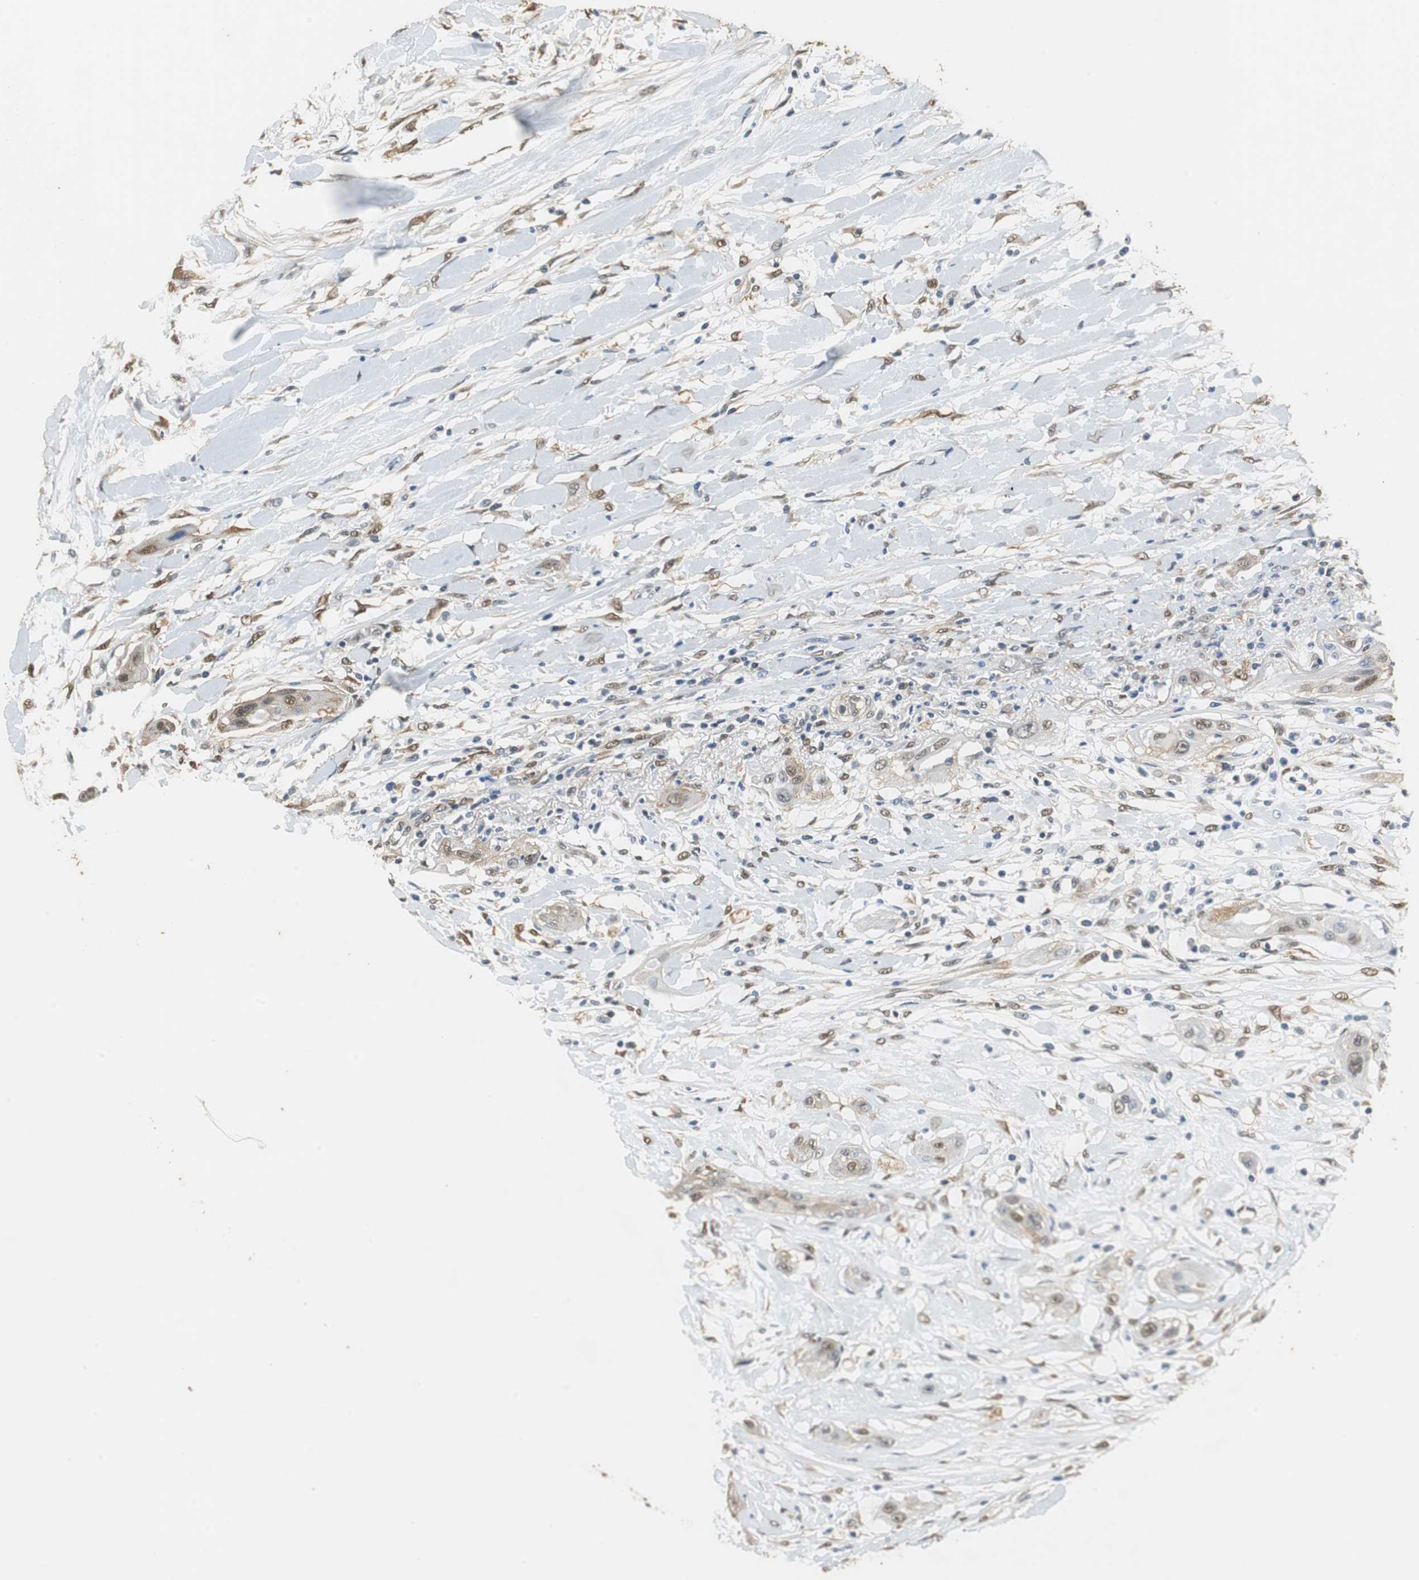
{"staining": {"intensity": "moderate", "quantity": ">75%", "location": "cytoplasmic/membranous,nuclear"}, "tissue": "lung cancer", "cell_type": "Tumor cells", "image_type": "cancer", "snomed": [{"axis": "morphology", "description": "Squamous cell carcinoma, NOS"}, {"axis": "topography", "description": "Lung"}], "caption": "Immunohistochemistry (IHC) (DAB (3,3'-diaminobenzidine)) staining of human lung cancer demonstrates moderate cytoplasmic/membranous and nuclear protein staining in about >75% of tumor cells. (DAB IHC with brightfield microscopy, high magnification).", "gene": "UBQLN2", "patient": {"sex": "female", "age": 47}}